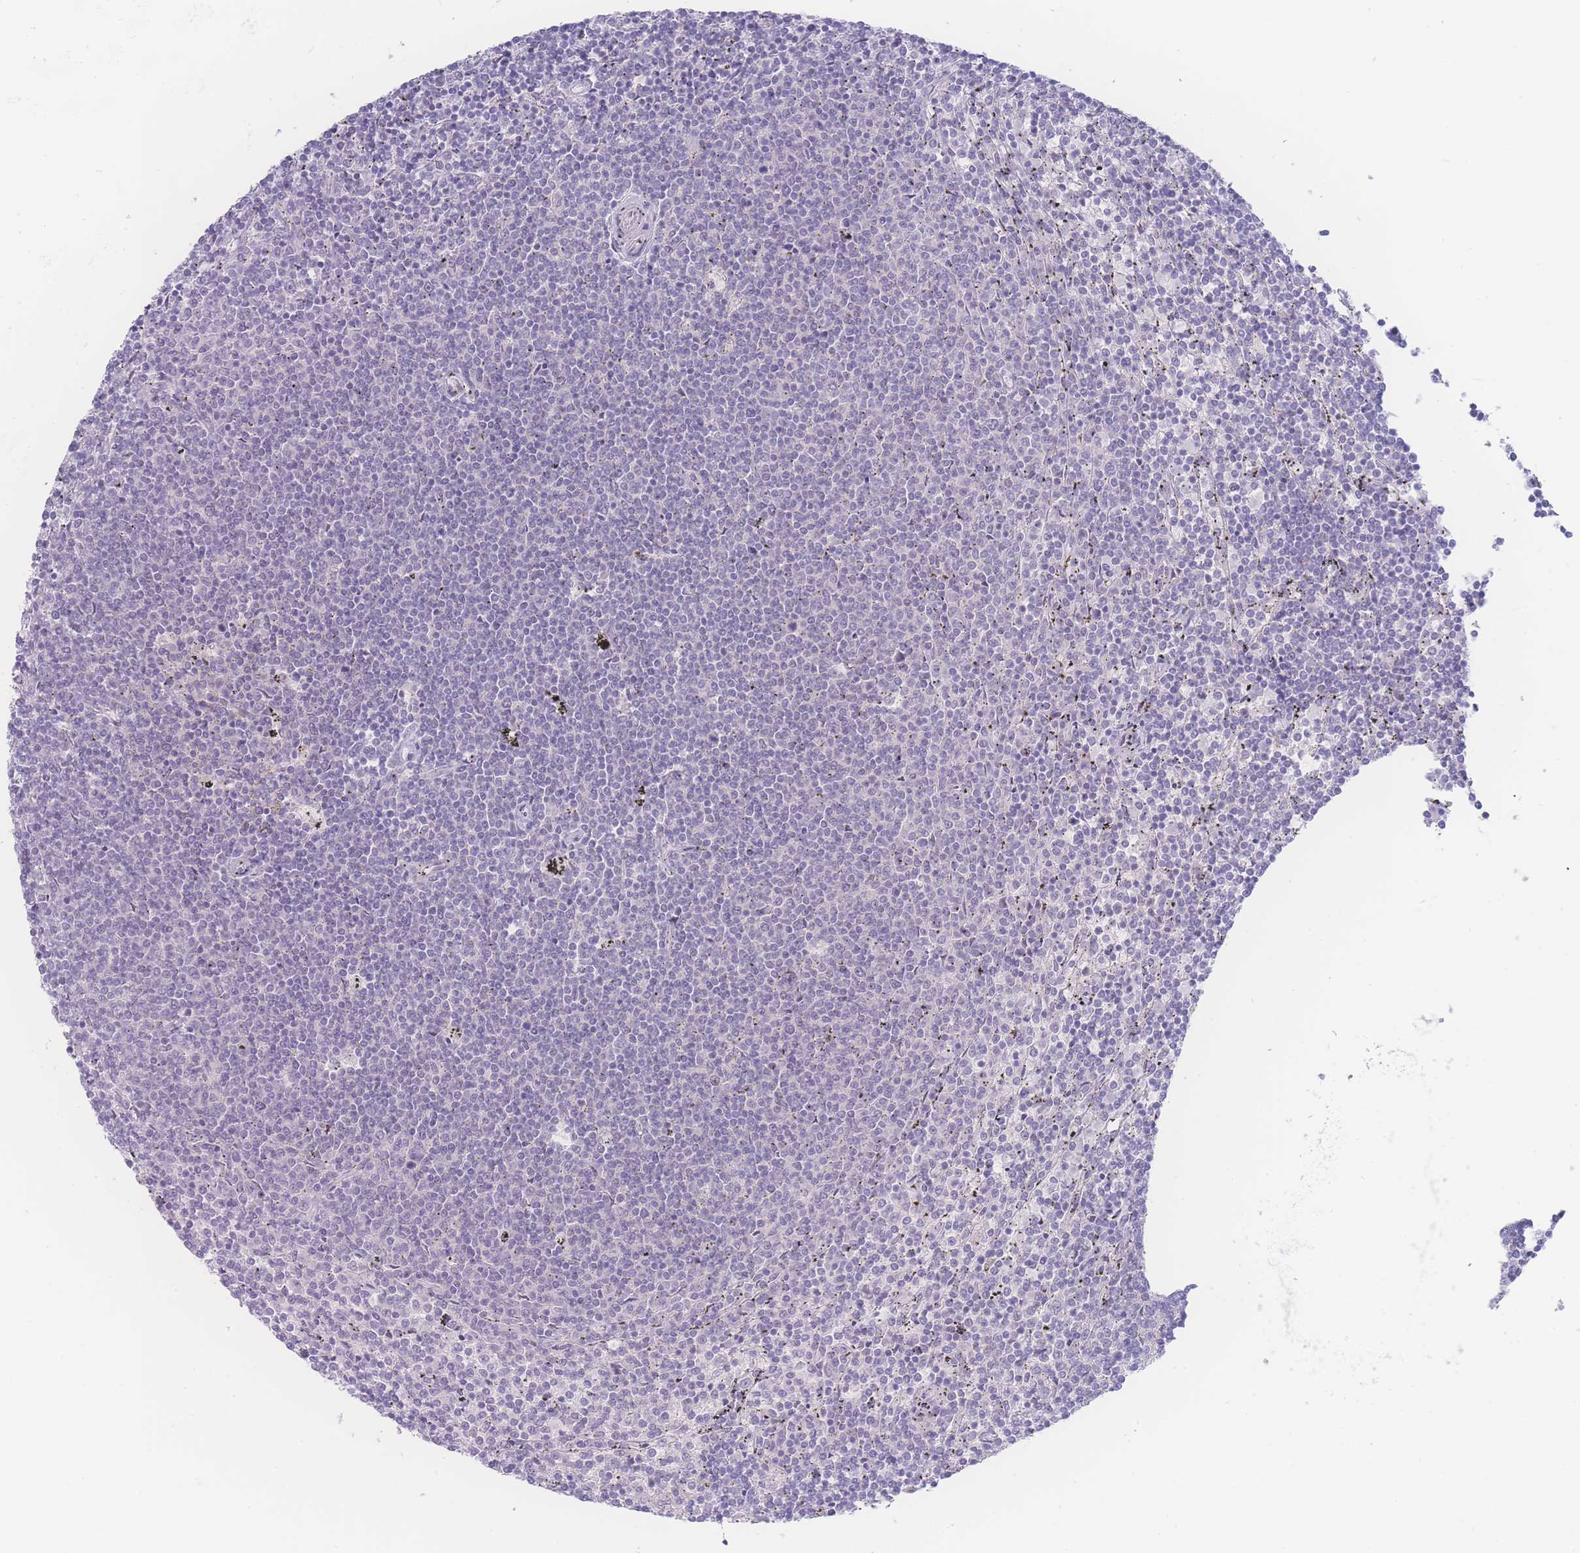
{"staining": {"intensity": "negative", "quantity": "none", "location": "none"}, "tissue": "lymphoma", "cell_type": "Tumor cells", "image_type": "cancer", "snomed": [{"axis": "morphology", "description": "Malignant lymphoma, non-Hodgkin's type, Low grade"}, {"axis": "topography", "description": "Spleen"}], "caption": "This image is of lymphoma stained with immunohistochemistry (IHC) to label a protein in brown with the nuclei are counter-stained blue. There is no expression in tumor cells.", "gene": "PRSS22", "patient": {"sex": "female", "age": 50}}